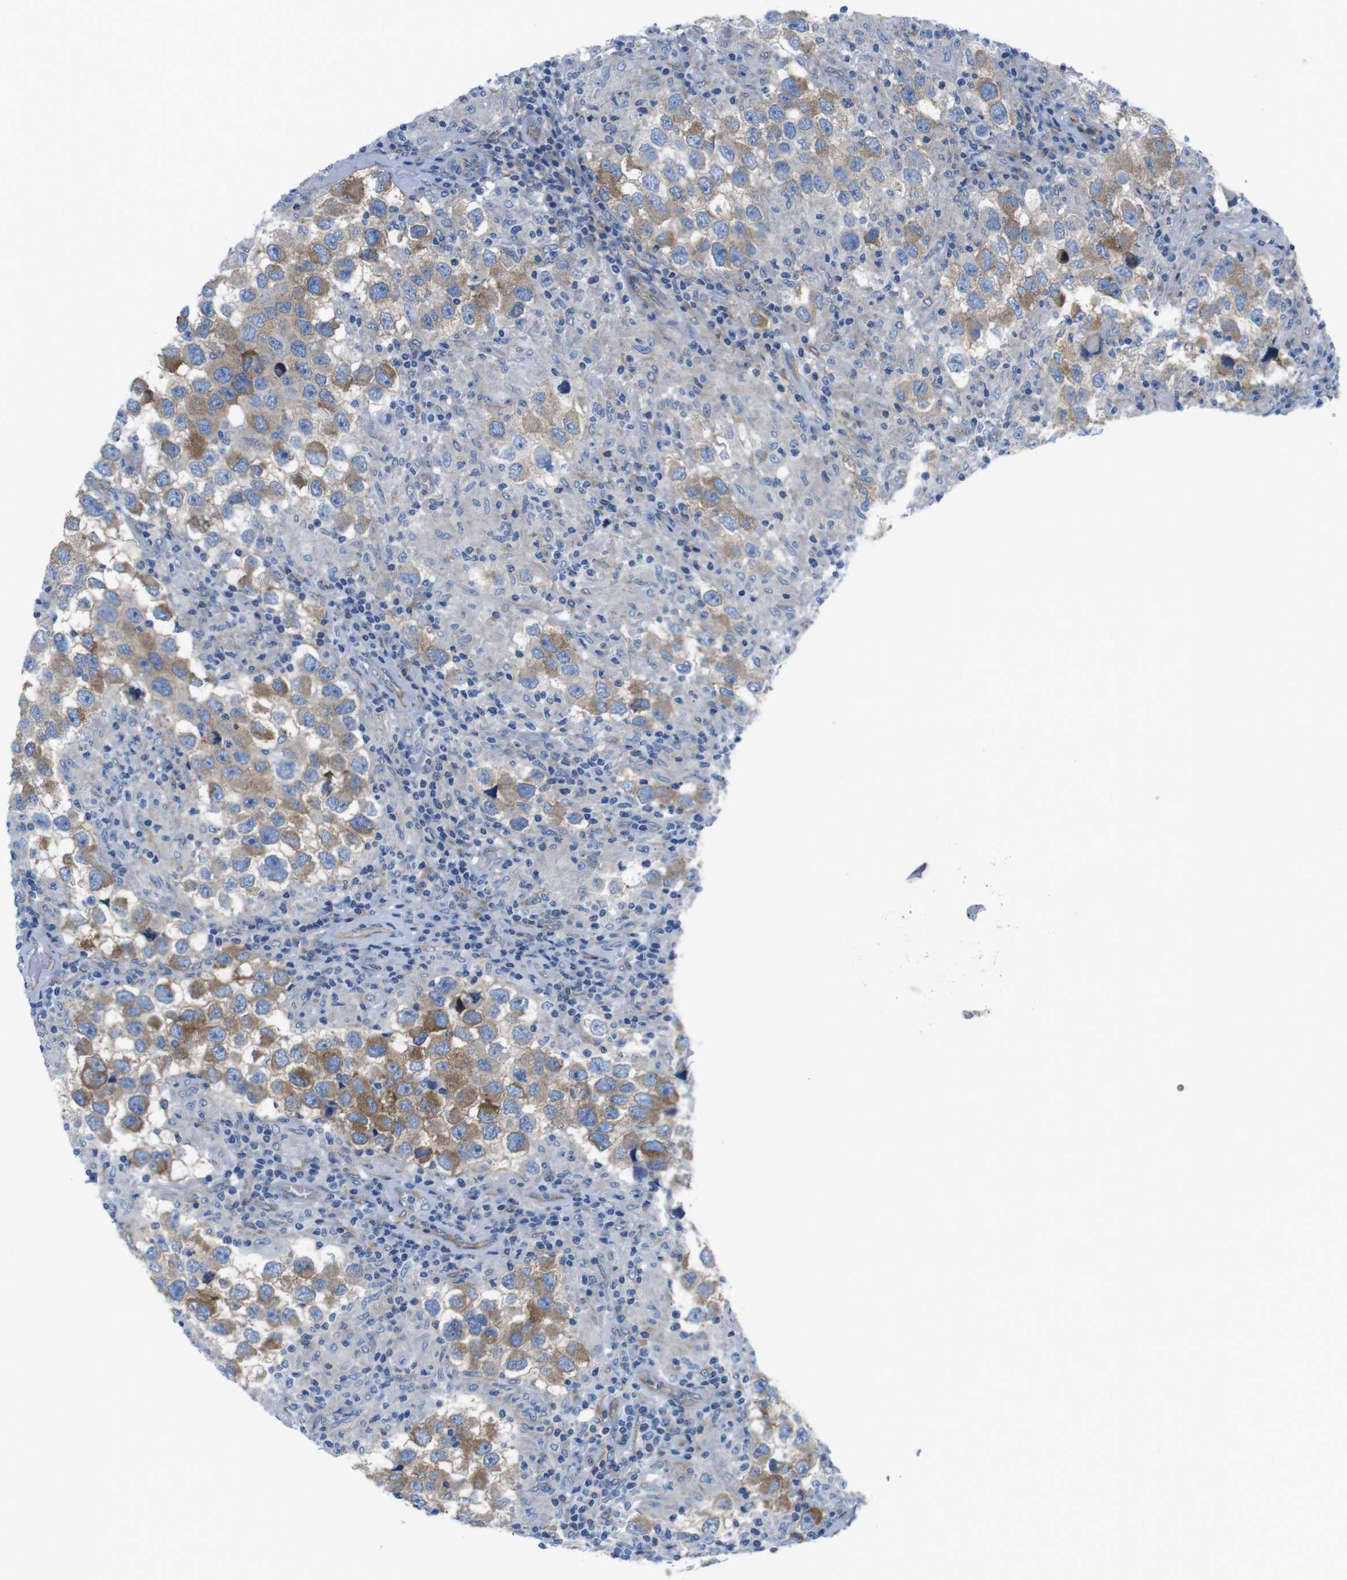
{"staining": {"intensity": "moderate", "quantity": ">75%", "location": "cytoplasmic/membranous"}, "tissue": "testis cancer", "cell_type": "Tumor cells", "image_type": "cancer", "snomed": [{"axis": "morphology", "description": "Carcinoma, Embryonal, NOS"}, {"axis": "topography", "description": "Testis"}], "caption": "Human testis embryonal carcinoma stained with a protein marker exhibits moderate staining in tumor cells.", "gene": "DIAPH2", "patient": {"sex": "male", "age": 21}}